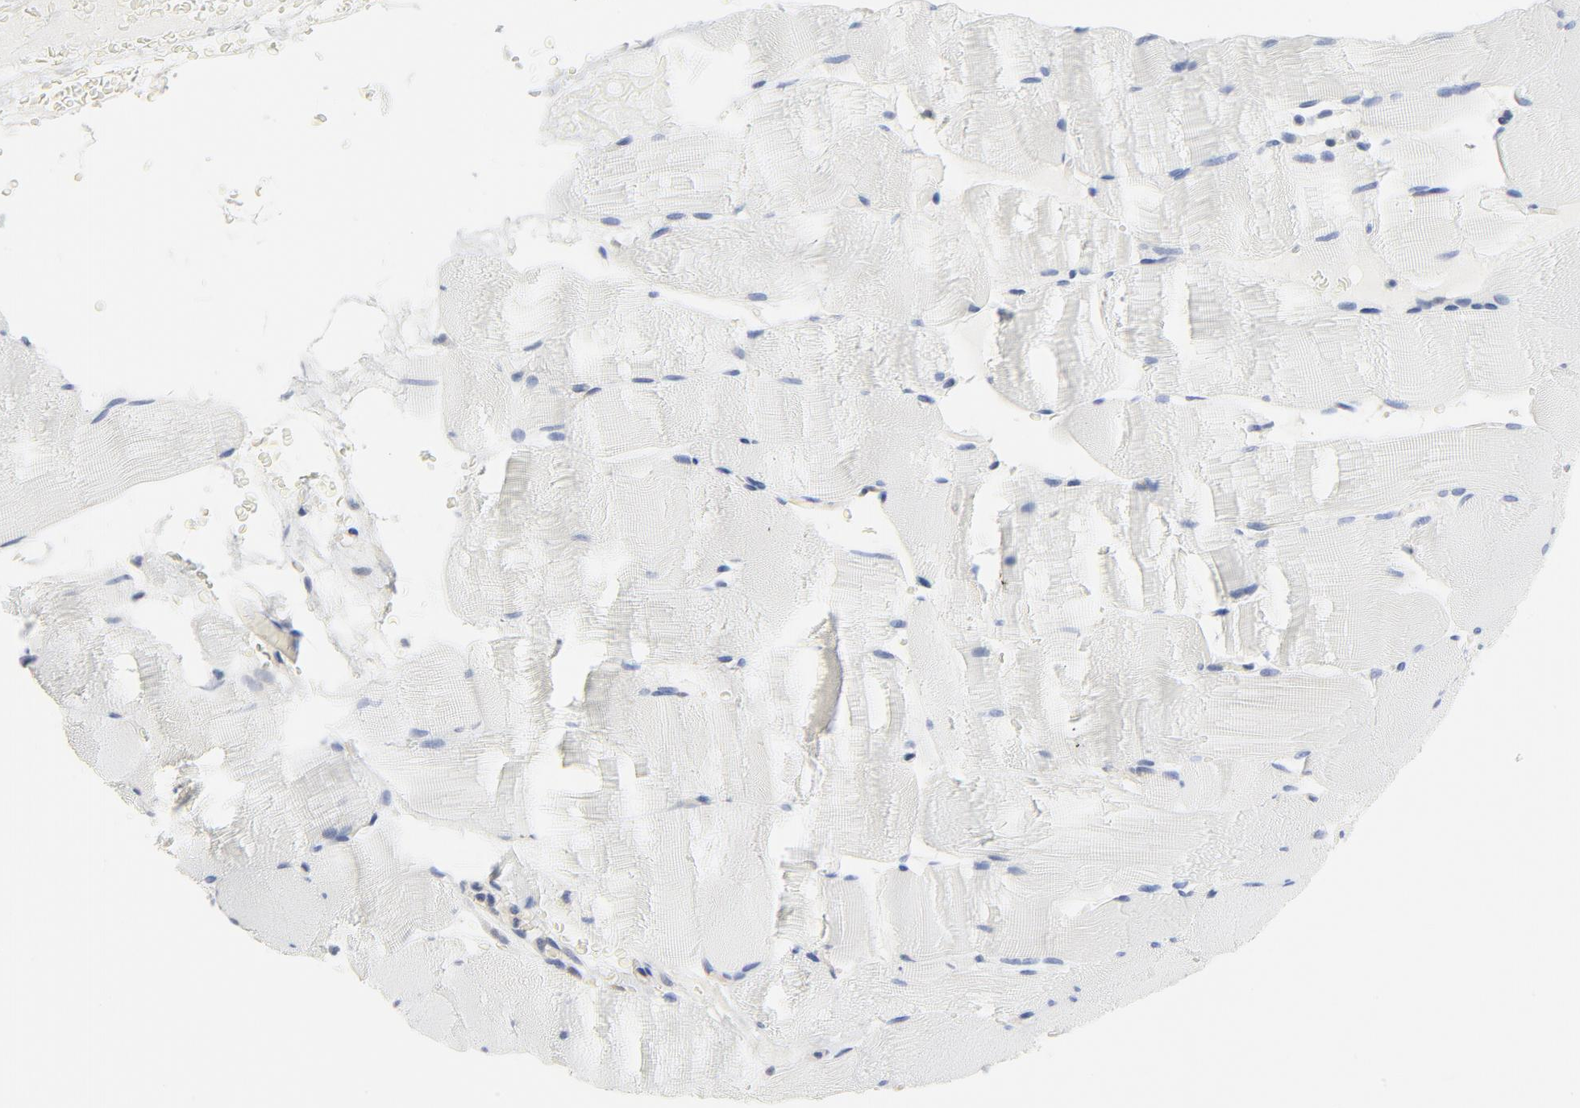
{"staining": {"intensity": "negative", "quantity": "none", "location": "none"}, "tissue": "skeletal muscle", "cell_type": "Myocytes", "image_type": "normal", "snomed": [{"axis": "morphology", "description": "Normal tissue, NOS"}, {"axis": "topography", "description": "Skeletal muscle"}], "caption": "Immunohistochemistry micrograph of benign skeletal muscle: skeletal muscle stained with DAB (3,3'-diaminobenzidine) shows no significant protein expression in myocytes. (DAB immunohistochemistry with hematoxylin counter stain).", "gene": "BAD", "patient": {"sex": "male", "age": 62}}